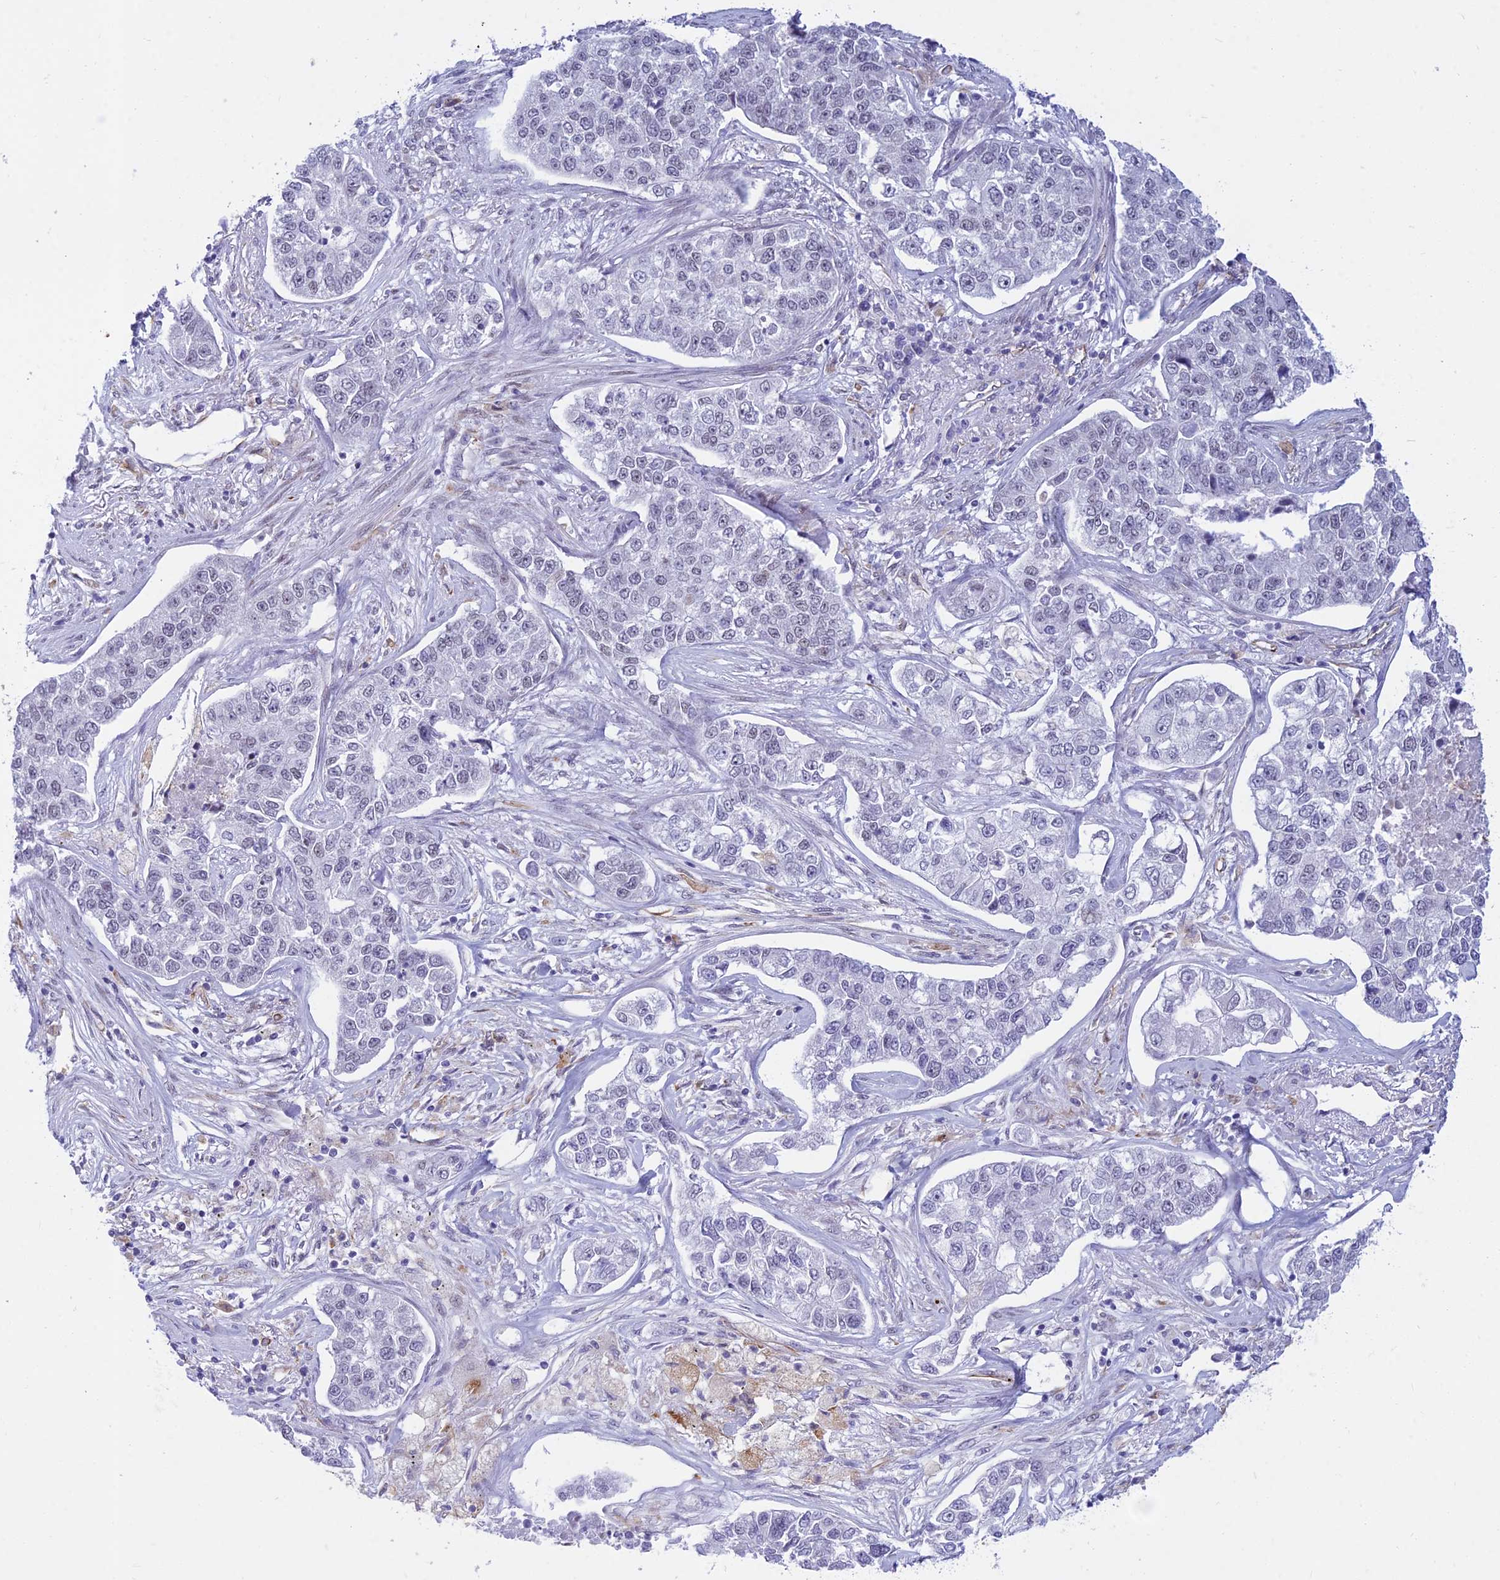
{"staining": {"intensity": "negative", "quantity": "none", "location": "none"}, "tissue": "lung cancer", "cell_type": "Tumor cells", "image_type": "cancer", "snomed": [{"axis": "morphology", "description": "Adenocarcinoma, NOS"}, {"axis": "topography", "description": "Lung"}], "caption": "This is an IHC micrograph of lung adenocarcinoma. There is no staining in tumor cells.", "gene": "SAPCD2", "patient": {"sex": "male", "age": 49}}